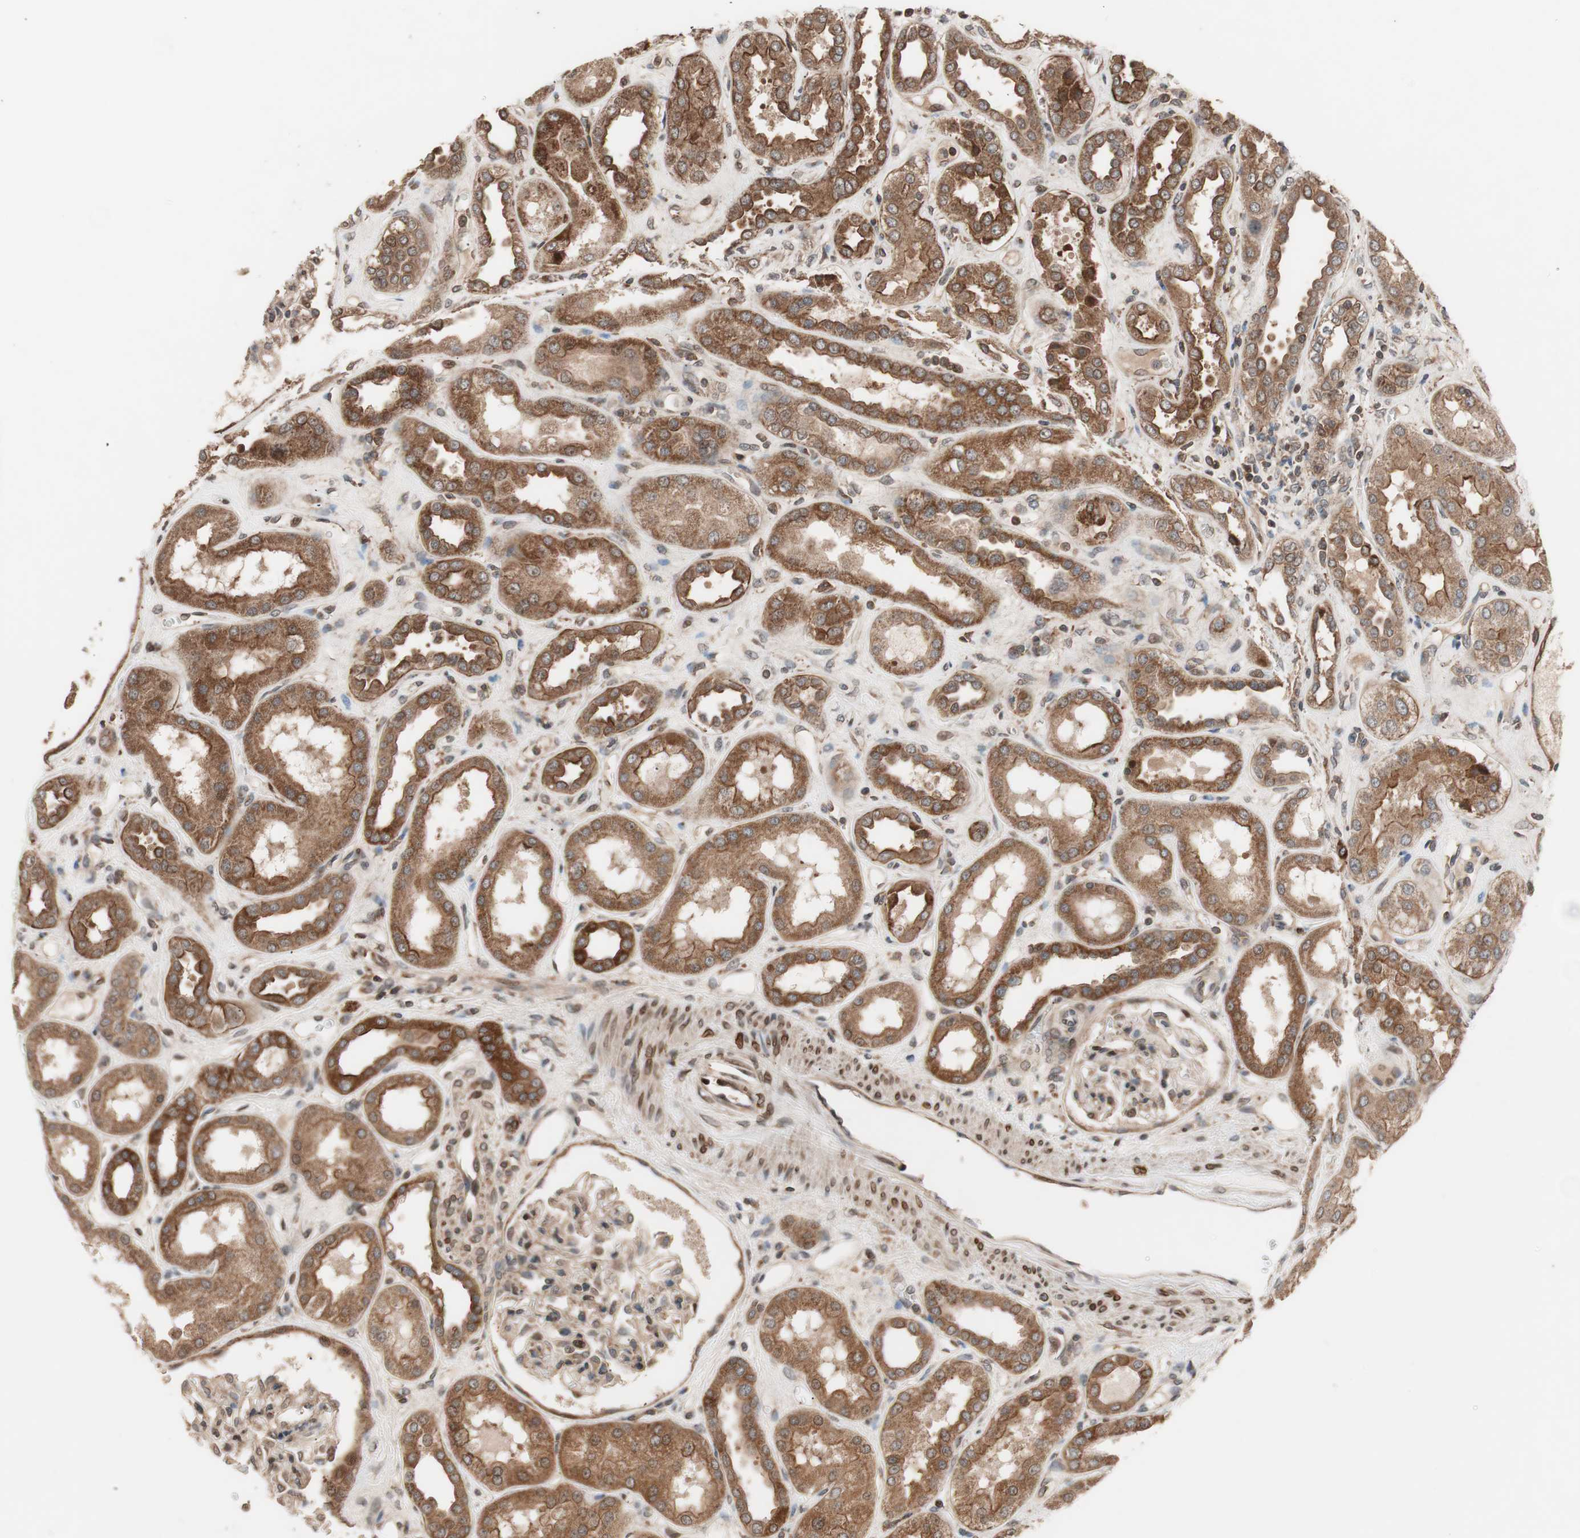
{"staining": {"intensity": "moderate", "quantity": "25%-75%", "location": "cytoplasmic/membranous,nuclear"}, "tissue": "kidney", "cell_type": "Cells in glomeruli", "image_type": "normal", "snomed": [{"axis": "morphology", "description": "Normal tissue, NOS"}, {"axis": "topography", "description": "Kidney"}], "caption": "Protein expression analysis of unremarkable kidney demonstrates moderate cytoplasmic/membranous,nuclear expression in approximately 25%-75% of cells in glomeruli. The protein of interest is stained brown, and the nuclei are stained in blue (DAB IHC with brightfield microscopy, high magnification).", "gene": "NF2", "patient": {"sex": "male", "age": 59}}